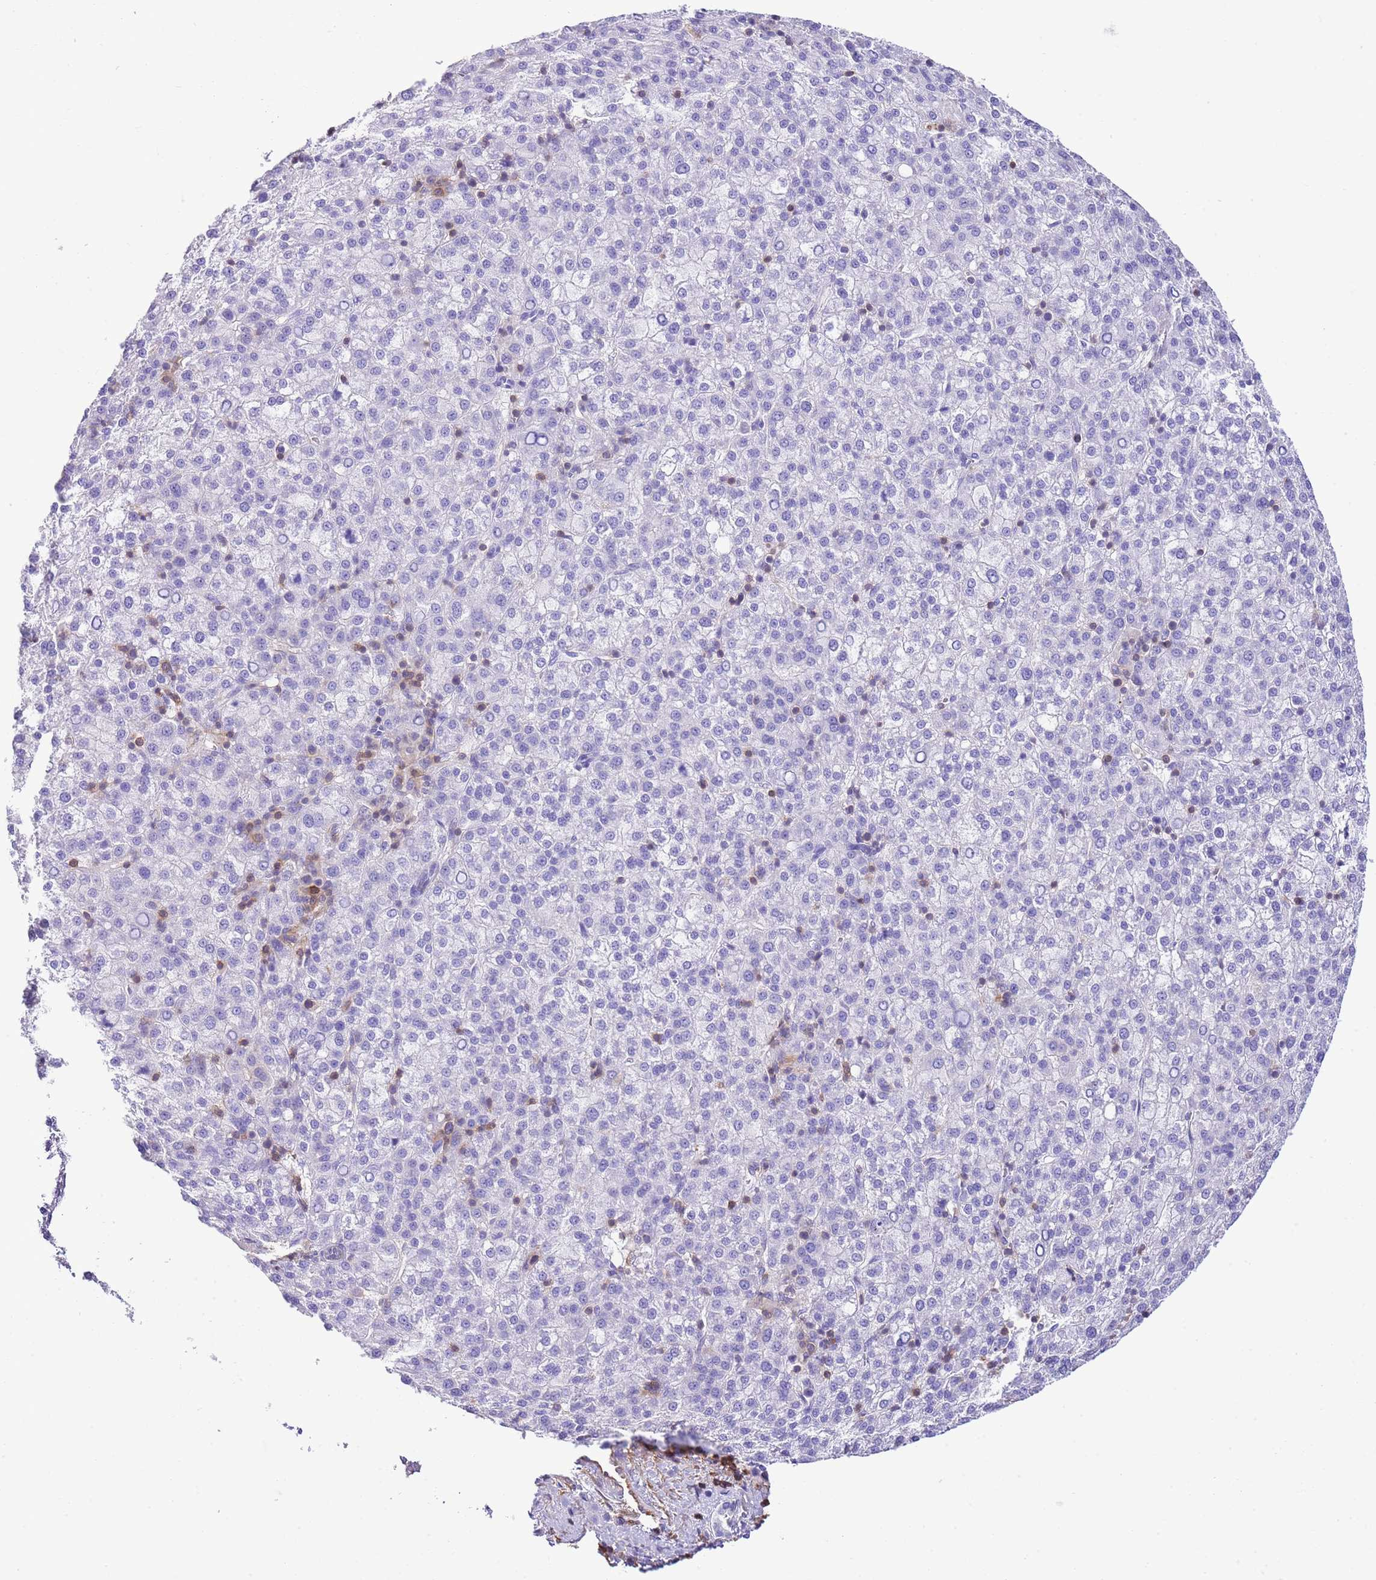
{"staining": {"intensity": "negative", "quantity": "none", "location": "none"}, "tissue": "liver cancer", "cell_type": "Tumor cells", "image_type": "cancer", "snomed": [{"axis": "morphology", "description": "Carcinoma, Hepatocellular, NOS"}, {"axis": "topography", "description": "Liver"}], "caption": "Human liver cancer stained for a protein using immunohistochemistry (IHC) exhibits no expression in tumor cells.", "gene": "CNN2", "patient": {"sex": "female", "age": 58}}